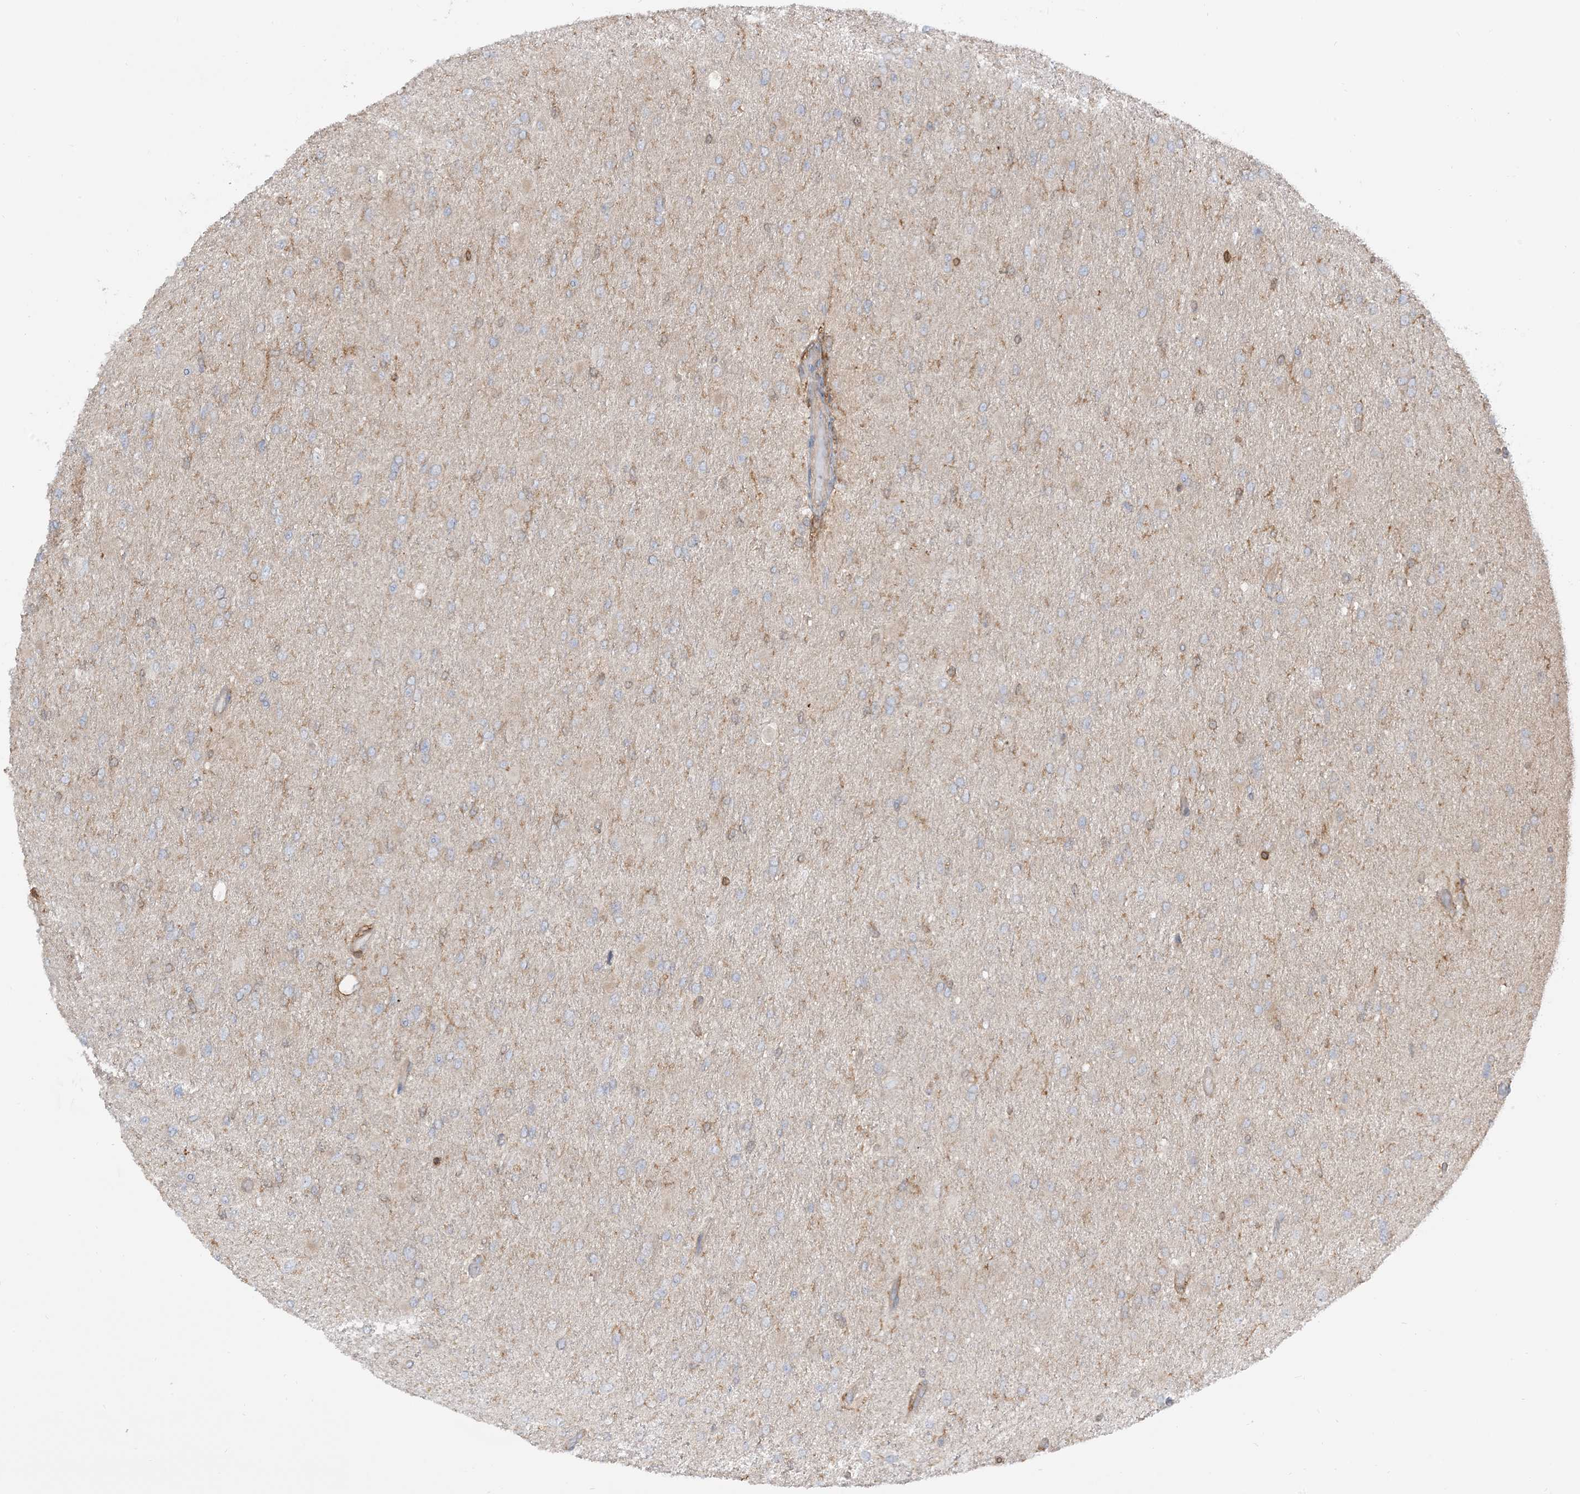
{"staining": {"intensity": "weak", "quantity": "<25%", "location": "cytoplasmic/membranous"}, "tissue": "glioma", "cell_type": "Tumor cells", "image_type": "cancer", "snomed": [{"axis": "morphology", "description": "Glioma, malignant, High grade"}, {"axis": "topography", "description": "Cerebral cortex"}], "caption": "Glioma stained for a protein using immunohistochemistry (IHC) demonstrates no expression tumor cells.", "gene": "CAPZB", "patient": {"sex": "female", "age": 36}}